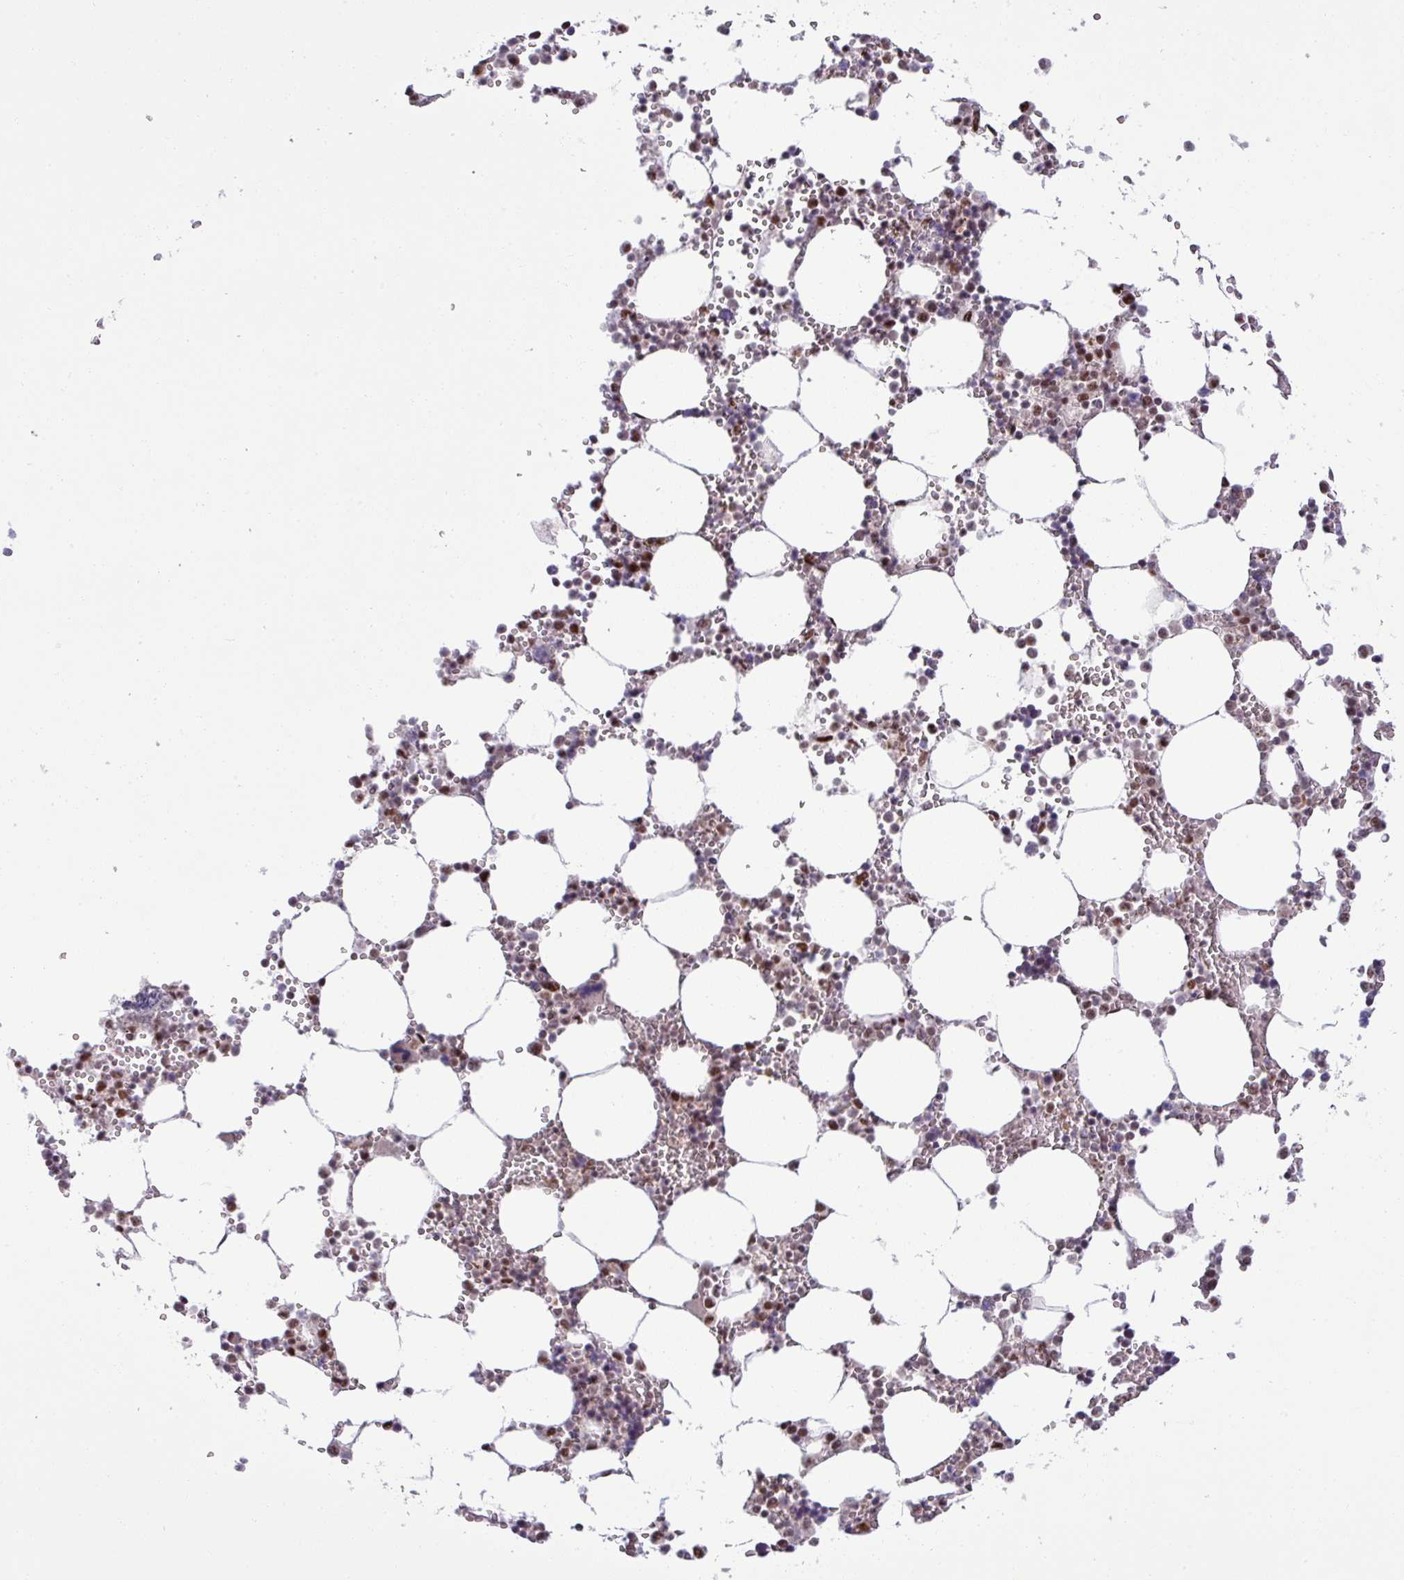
{"staining": {"intensity": "moderate", "quantity": "25%-75%", "location": "cytoplasmic/membranous,nuclear"}, "tissue": "bone marrow", "cell_type": "Hematopoietic cells", "image_type": "normal", "snomed": [{"axis": "morphology", "description": "Normal tissue, NOS"}, {"axis": "topography", "description": "Bone marrow"}], "caption": "An image of human bone marrow stained for a protein exhibits moderate cytoplasmic/membranous,nuclear brown staining in hematopoietic cells.", "gene": "PTPN20", "patient": {"sex": "male", "age": 64}}